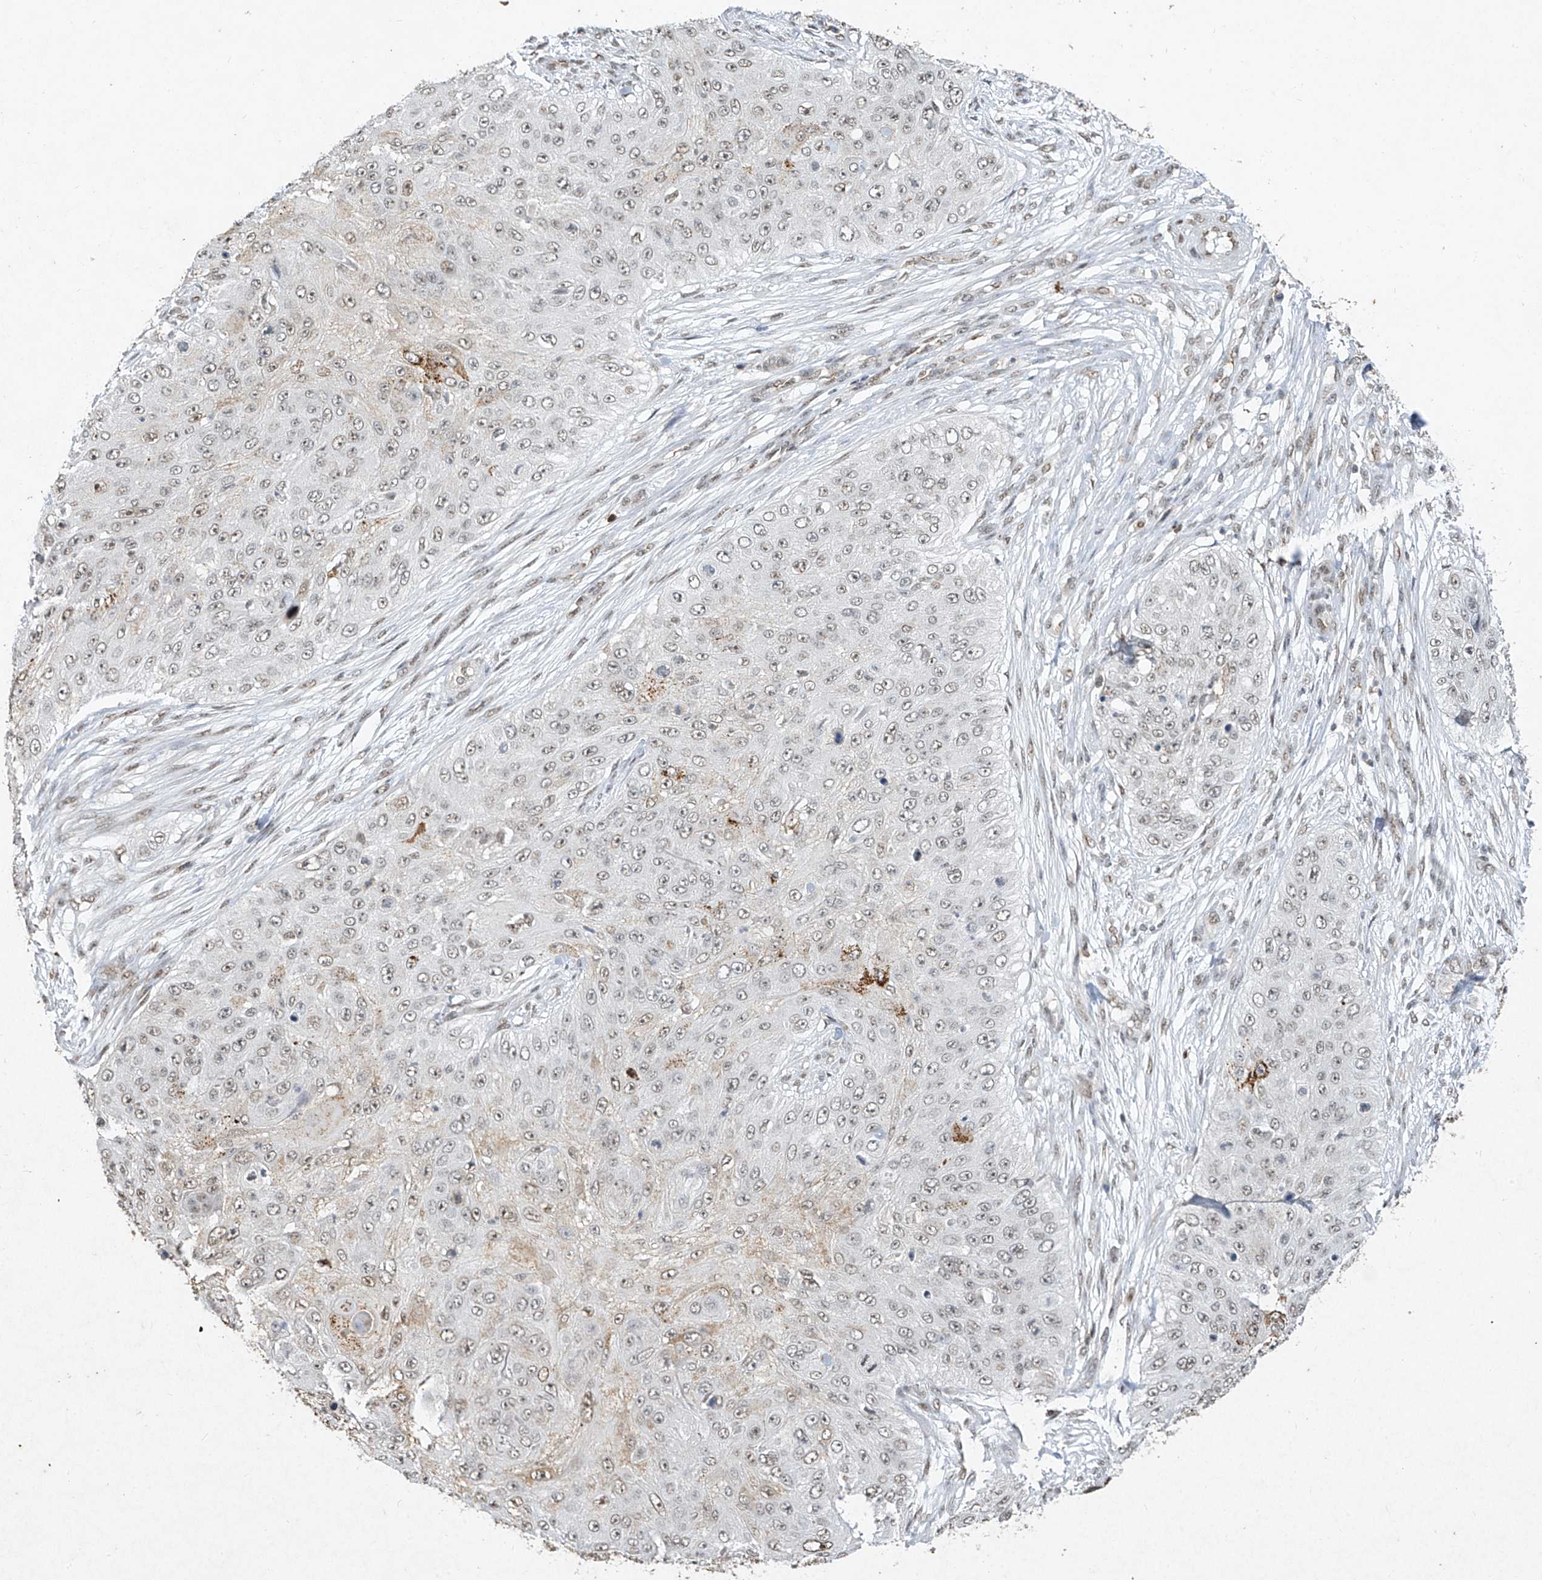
{"staining": {"intensity": "weak", "quantity": "25%-75%", "location": "nuclear"}, "tissue": "skin cancer", "cell_type": "Tumor cells", "image_type": "cancer", "snomed": [{"axis": "morphology", "description": "Squamous cell carcinoma, NOS"}, {"axis": "topography", "description": "Skin"}], "caption": "A low amount of weak nuclear positivity is appreciated in about 25%-75% of tumor cells in skin cancer tissue. (DAB (3,3'-diaminobenzidine) IHC with brightfield microscopy, high magnification).", "gene": "ATRIP", "patient": {"sex": "female", "age": 80}}